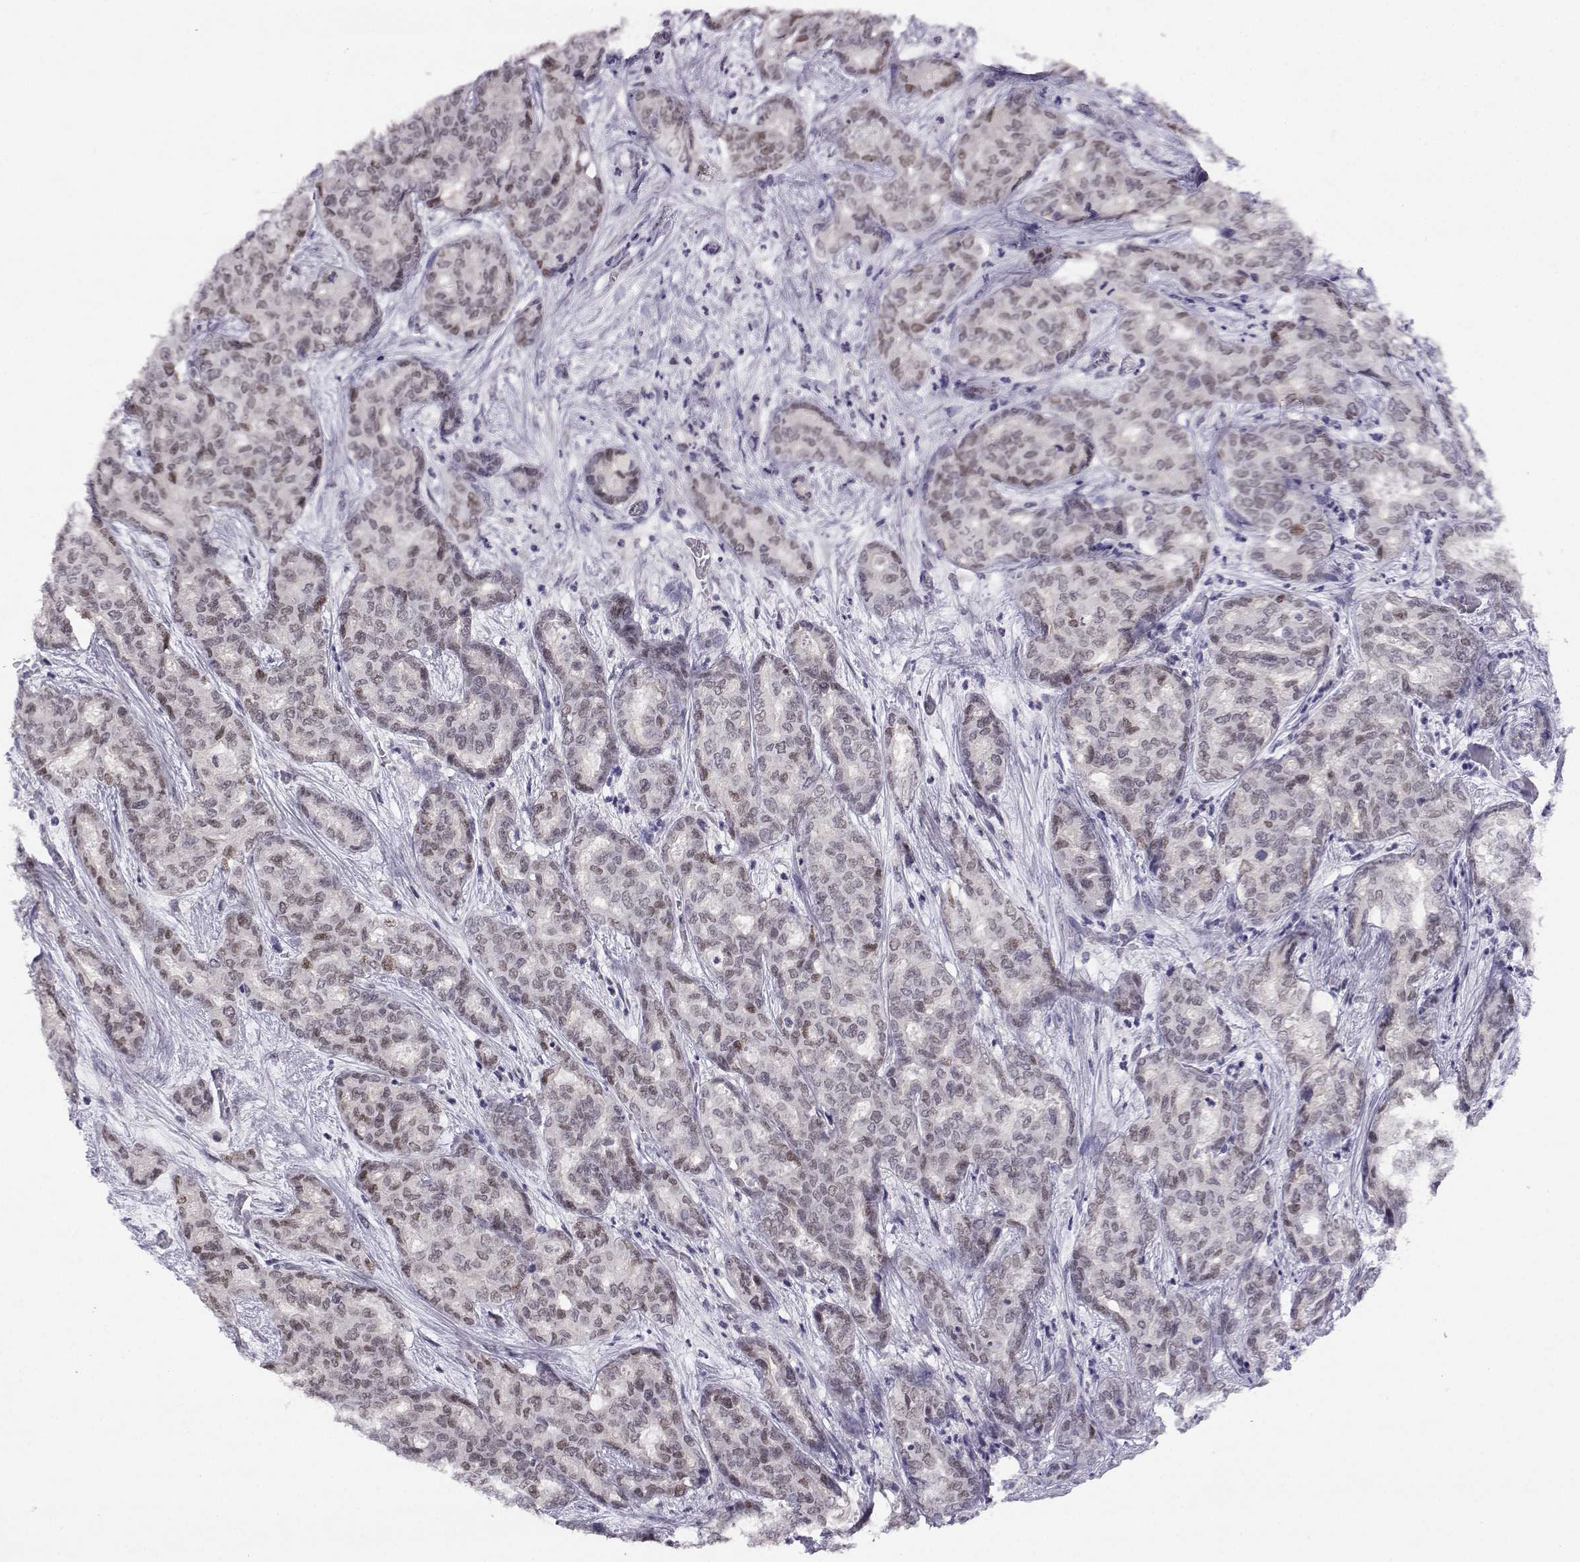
{"staining": {"intensity": "weak", "quantity": "25%-75%", "location": "nuclear"}, "tissue": "liver cancer", "cell_type": "Tumor cells", "image_type": "cancer", "snomed": [{"axis": "morphology", "description": "Cholangiocarcinoma"}, {"axis": "topography", "description": "Liver"}], "caption": "Cholangiocarcinoma (liver) was stained to show a protein in brown. There is low levels of weak nuclear positivity in about 25%-75% of tumor cells.", "gene": "MED26", "patient": {"sex": "female", "age": 64}}